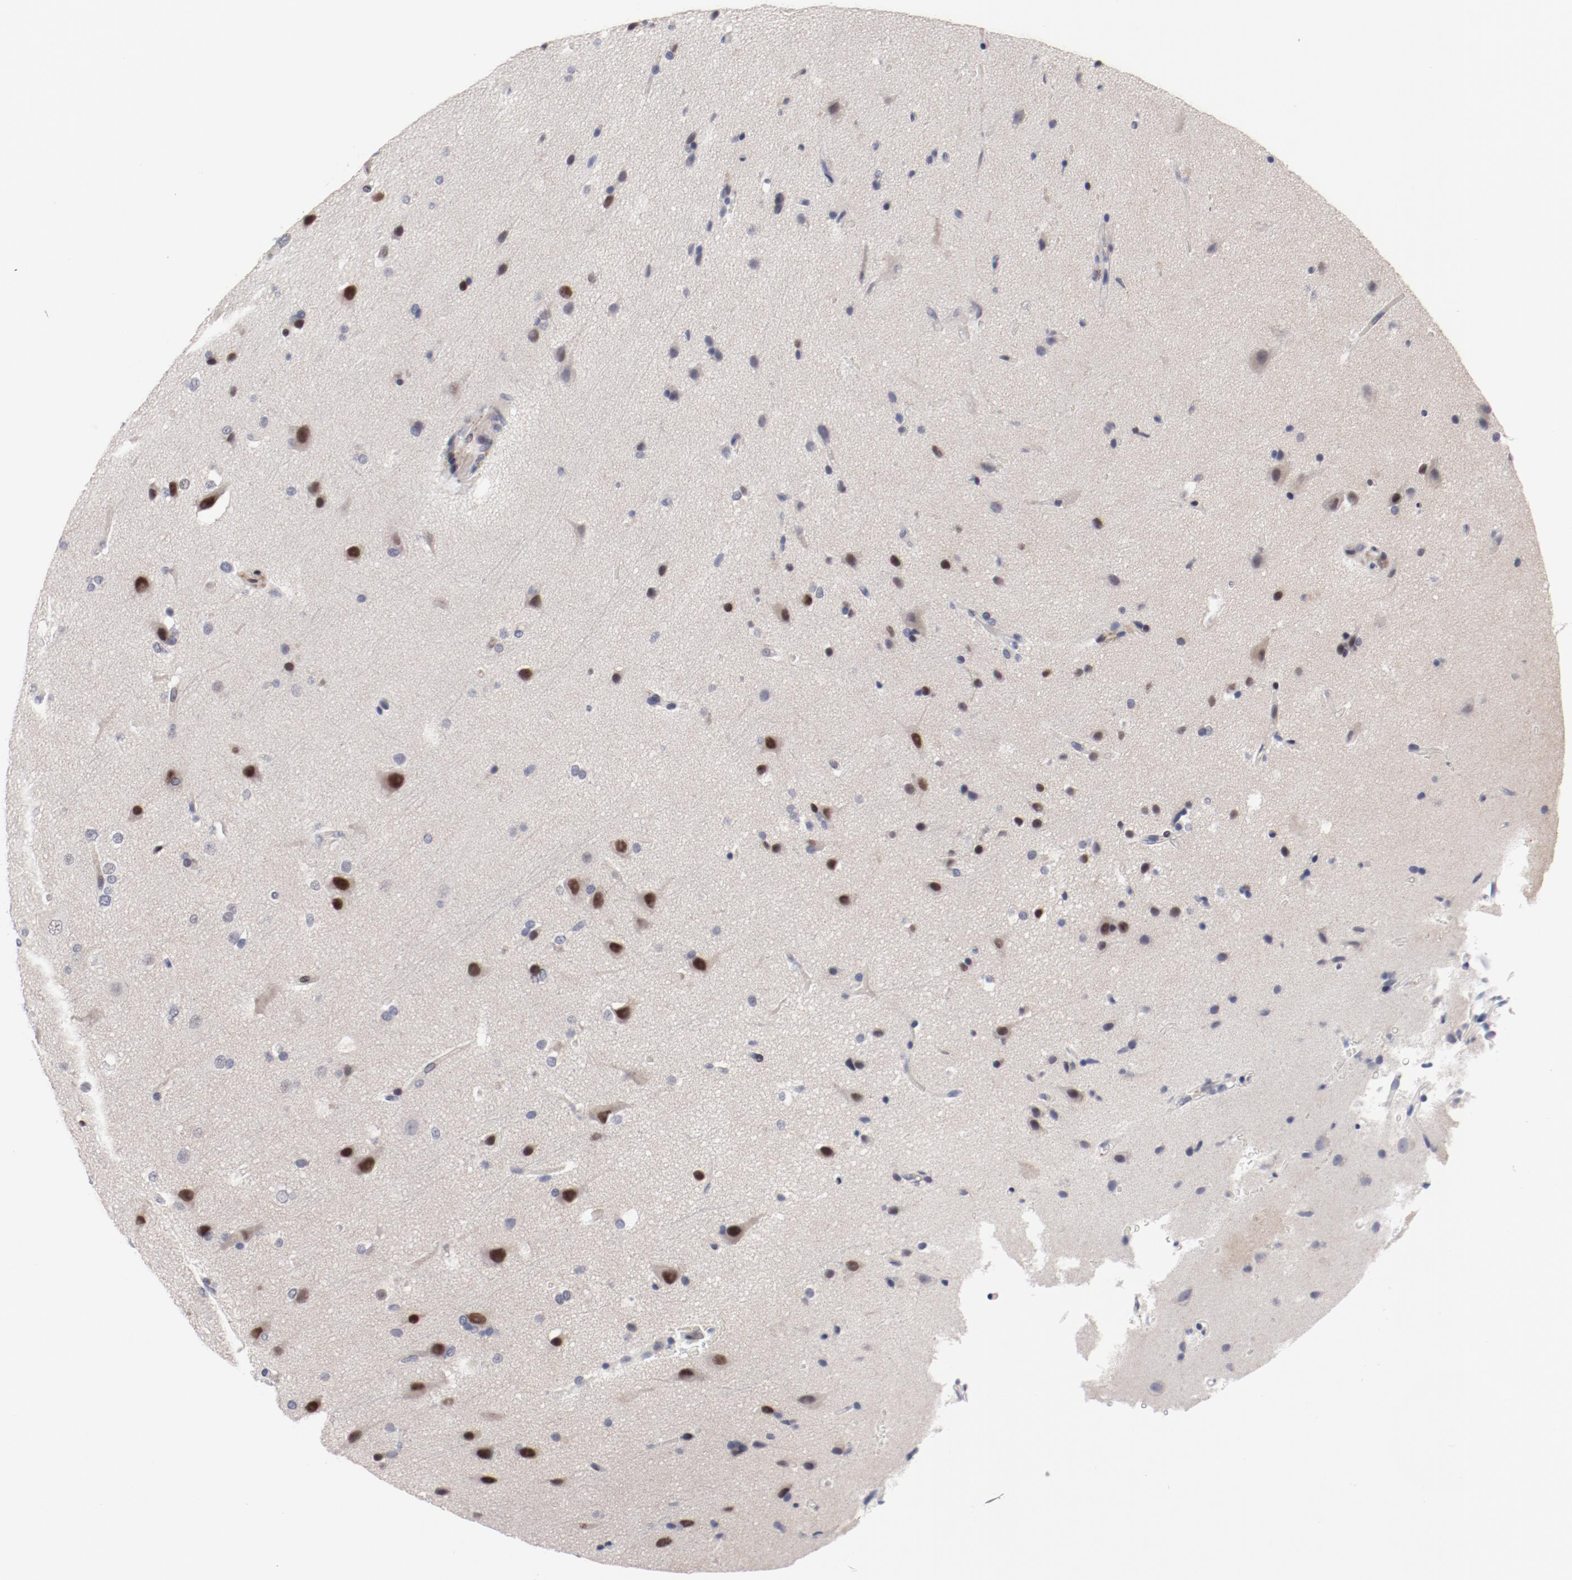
{"staining": {"intensity": "moderate", "quantity": "25%-75%", "location": "nuclear"}, "tissue": "glioma", "cell_type": "Tumor cells", "image_type": "cancer", "snomed": [{"axis": "morphology", "description": "Glioma, malignant, Low grade"}, {"axis": "topography", "description": "Cerebral cortex"}], "caption": "Immunohistochemistry (IHC) (DAB) staining of malignant glioma (low-grade) shows moderate nuclear protein expression in approximately 25%-75% of tumor cells.", "gene": "FSCB", "patient": {"sex": "female", "age": 47}}